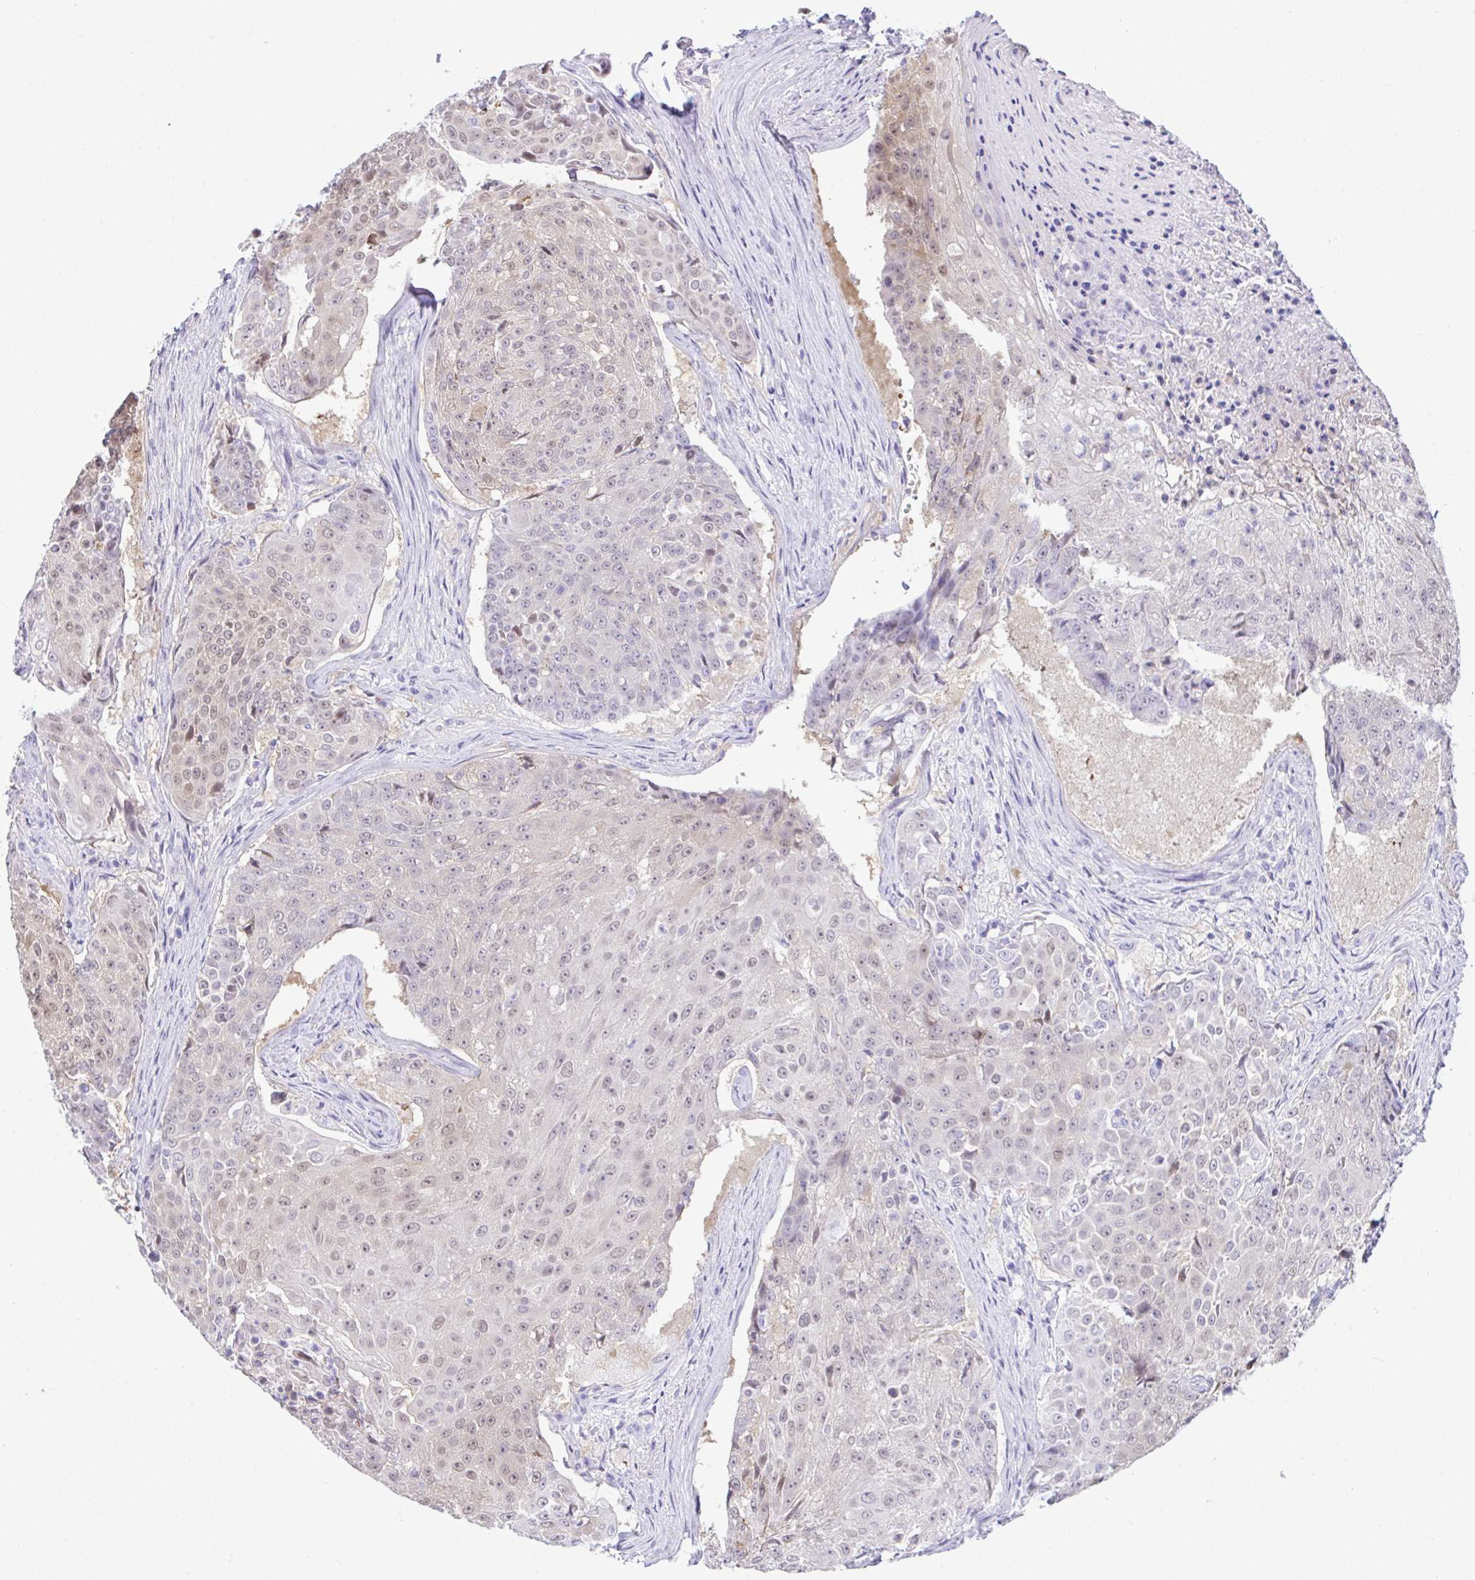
{"staining": {"intensity": "weak", "quantity": "25%-75%", "location": "nuclear"}, "tissue": "urothelial cancer", "cell_type": "Tumor cells", "image_type": "cancer", "snomed": [{"axis": "morphology", "description": "Urothelial carcinoma, High grade"}, {"axis": "topography", "description": "Urinary bladder"}], "caption": "Weak nuclear protein staining is seen in approximately 25%-75% of tumor cells in urothelial carcinoma (high-grade).", "gene": "ZNF485", "patient": {"sex": "female", "age": 63}}